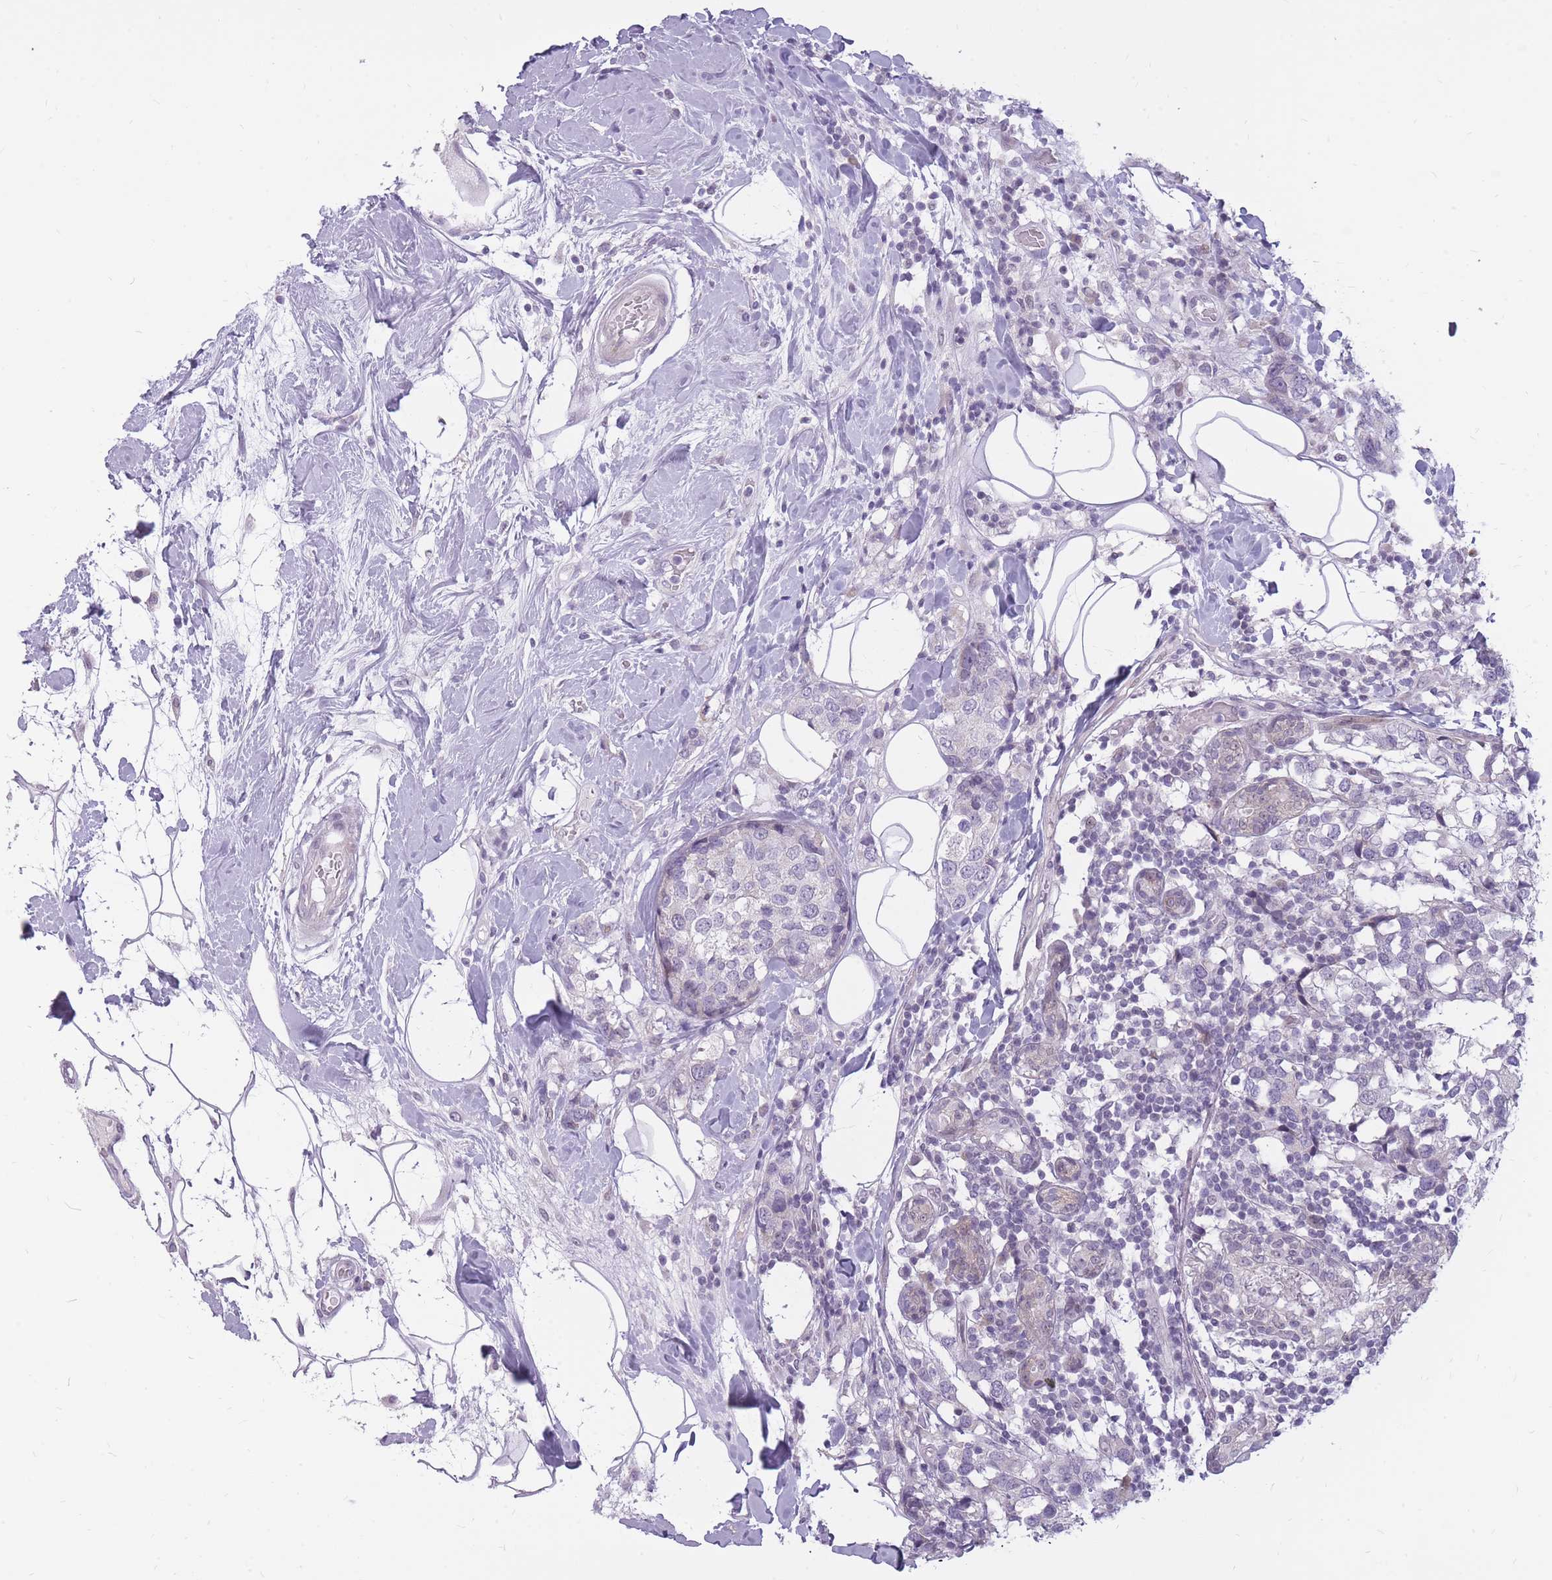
{"staining": {"intensity": "negative", "quantity": "none", "location": "none"}, "tissue": "breast cancer", "cell_type": "Tumor cells", "image_type": "cancer", "snomed": [{"axis": "morphology", "description": "Lobular carcinoma"}, {"axis": "topography", "description": "Breast"}], "caption": "The histopathology image shows no significant staining in tumor cells of breast cancer (lobular carcinoma).", "gene": "POMZP3", "patient": {"sex": "female", "age": 59}}